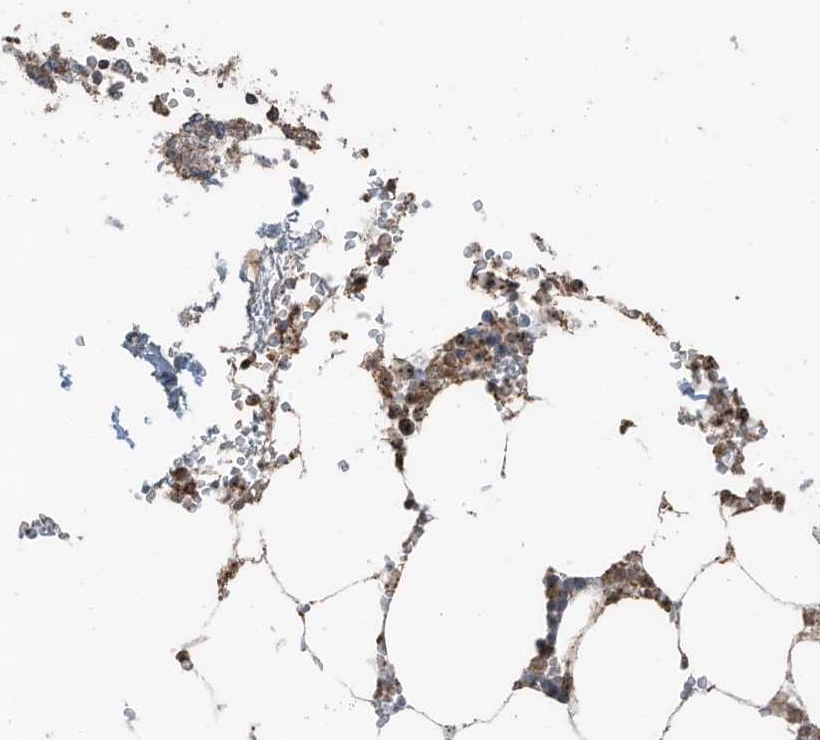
{"staining": {"intensity": "moderate", "quantity": "25%-75%", "location": "cytoplasmic/membranous,nuclear"}, "tissue": "bone marrow", "cell_type": "Hematopoietic cells", "image_type": "normal", "snomed": [{"axis": "morphology", "description": "Normal tissue, NOS"}, {"axis": "topography", "description": "Bone marrow"}], "caption": "A micrograph of bone marrow stained for a protein shows moderate cytoplasmic/membranous,nuclear brown staining in hematopoietic cells.", "gene": "UTP3", "patient": {"sex": "male", "age": 70}}